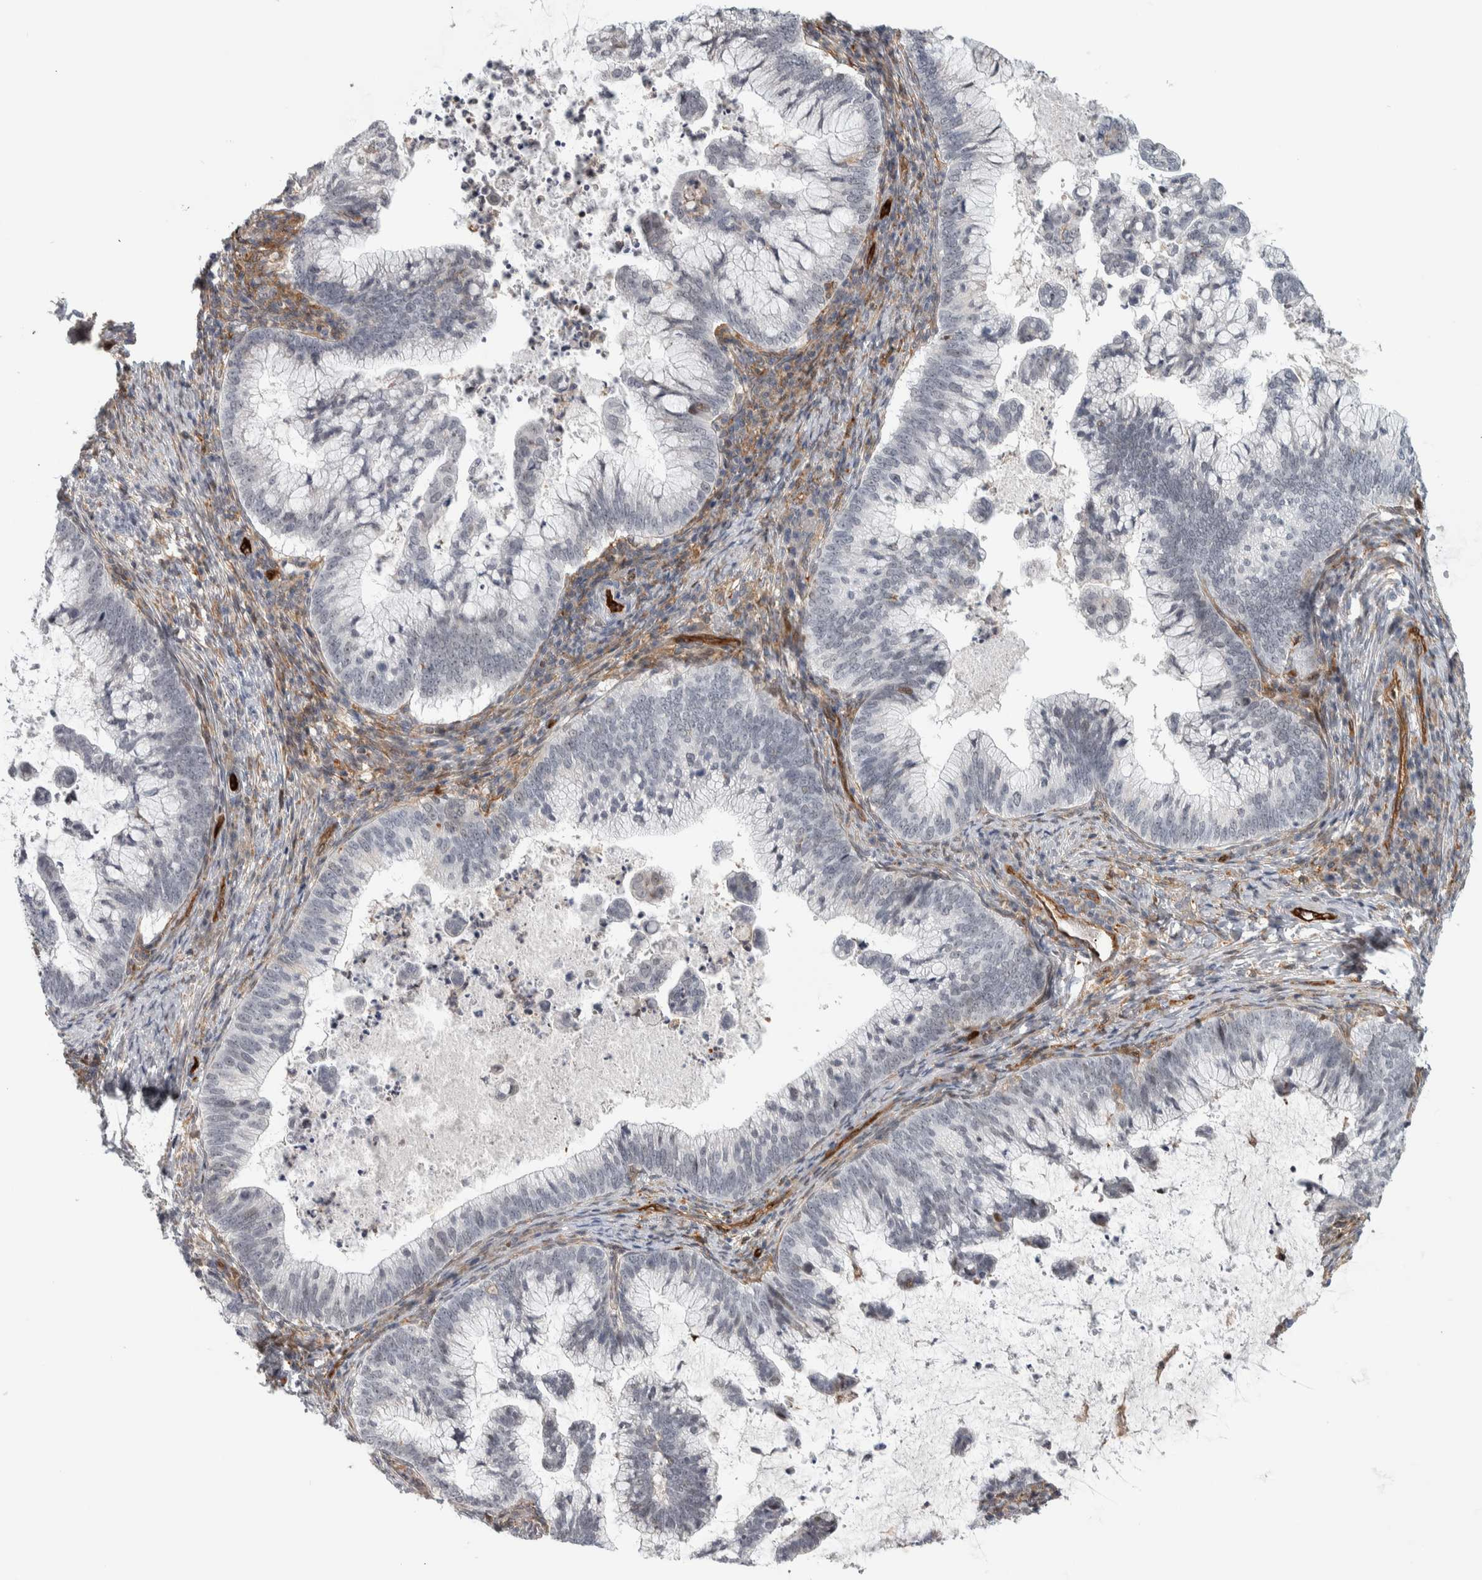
{"staining": {"intensity": "moderate", "quantity": "<25%", "location": "nuclear"}, "tissue": "cervical cancer", "cell_type": "Tumor cells", "image_type": "cancer", "snomed": [{"axis": "morphology", "description": "Adenocarcinoma, NOS"}, {"axis": "topography", "description": "Cervix"}], "caption": "A low amount of moderate nuclear positivity is appreciated in about <25% of tumor cells in adenocarcinoma (cervical) tissue. (IHC, brightfield microscopy, high magnification).", "gene": "MSL1", "patient": {"sex": "female", "age": 36}}